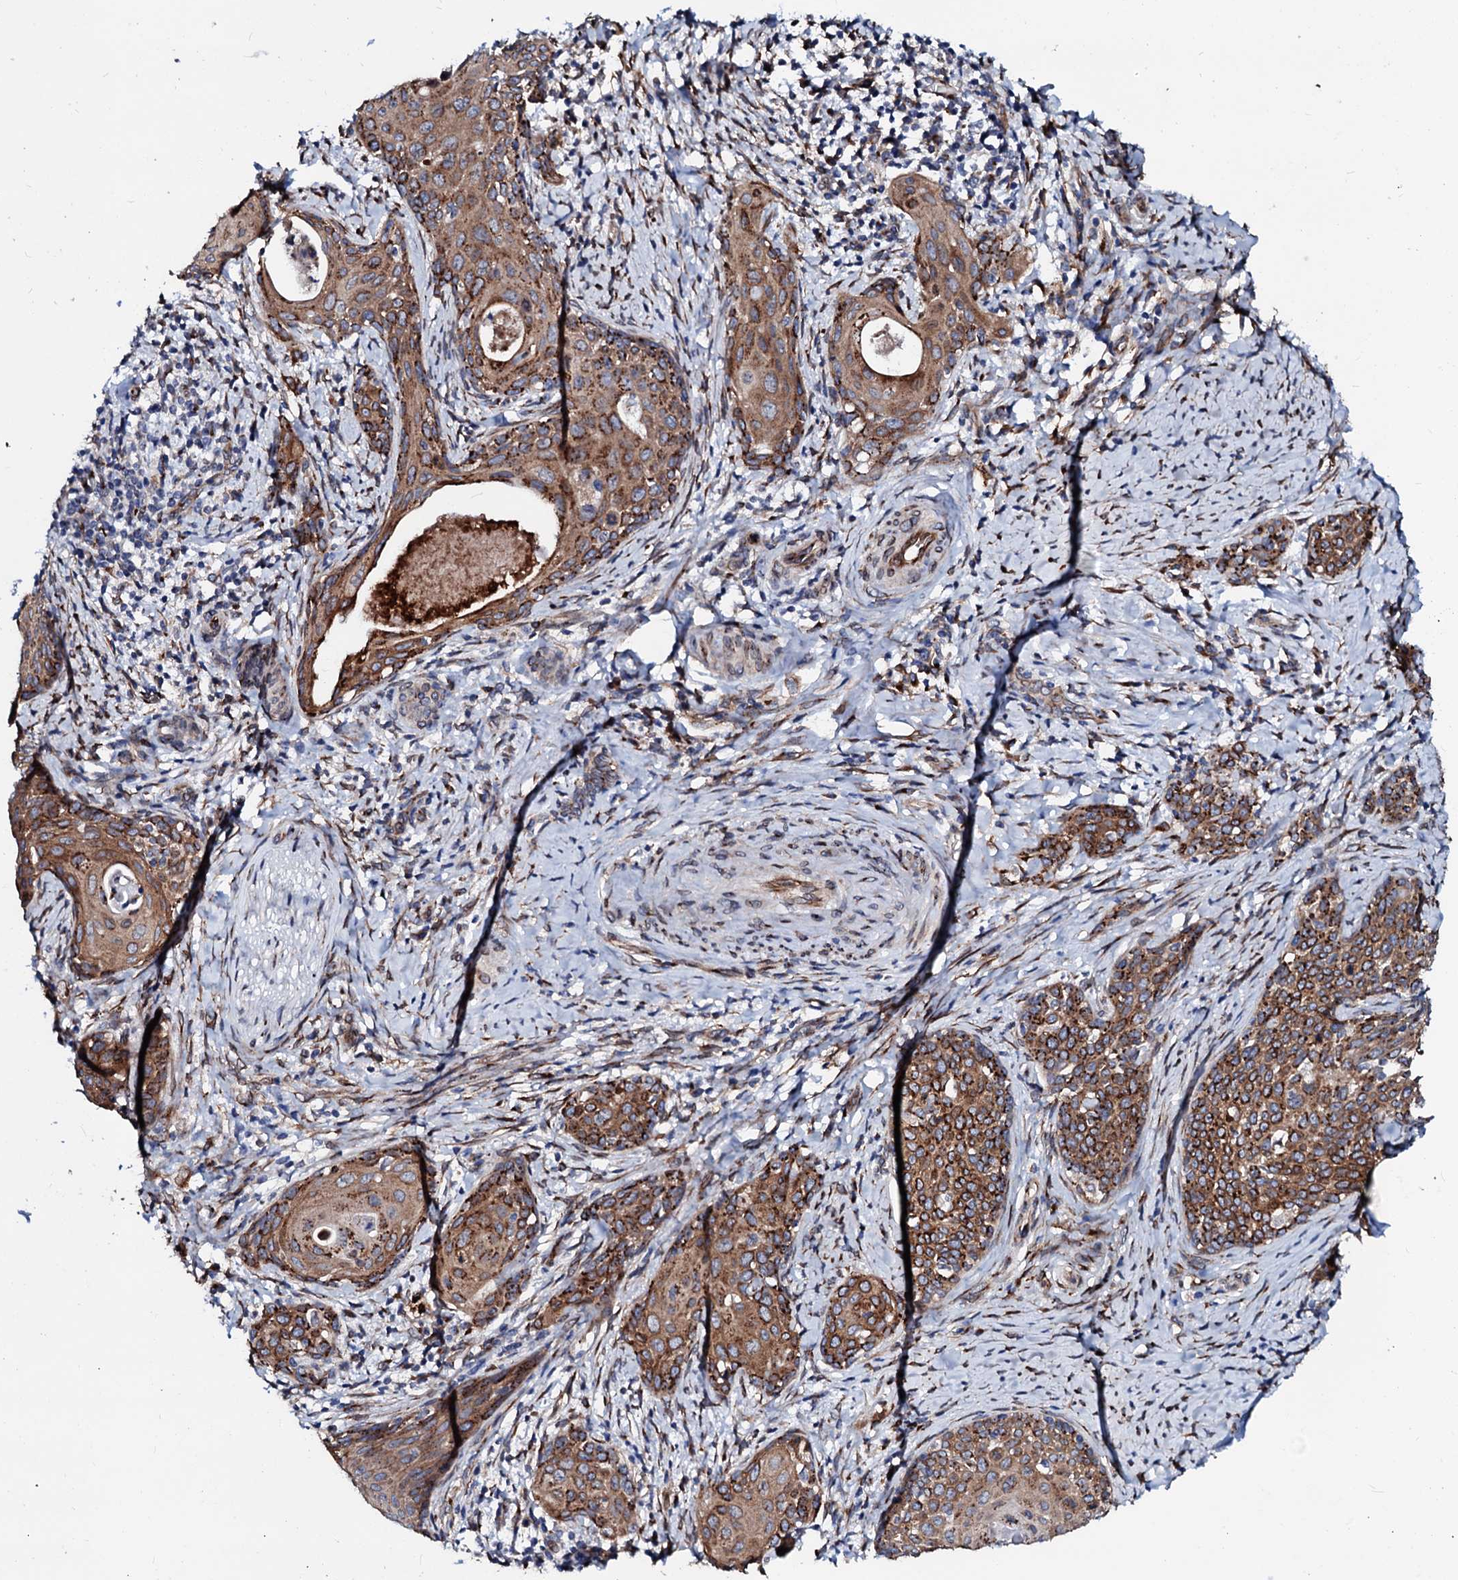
{"staining": {"intensity": "moderate", "quantity": "25%-75%", "location": "cytoplasmic/membranous"}, "tissue": "cervical cancer", "cell_type": "Tumor cells", "image_type": "cancer", "snomed": [{"axis": "morphology", "description": "Squamous cell carcinoma, NOS"}, {"axis": "topography", "description": "Cervix"}], "caption": "Brown immunohistochemical staining in squamous cell carcinoma (cervical) reveals moderate cytoplasmic/membranous expression in approximately 25%-75% of tumor cells.", "gene": "TMCO3", "patient": {"sex": "female", "age": 52}}